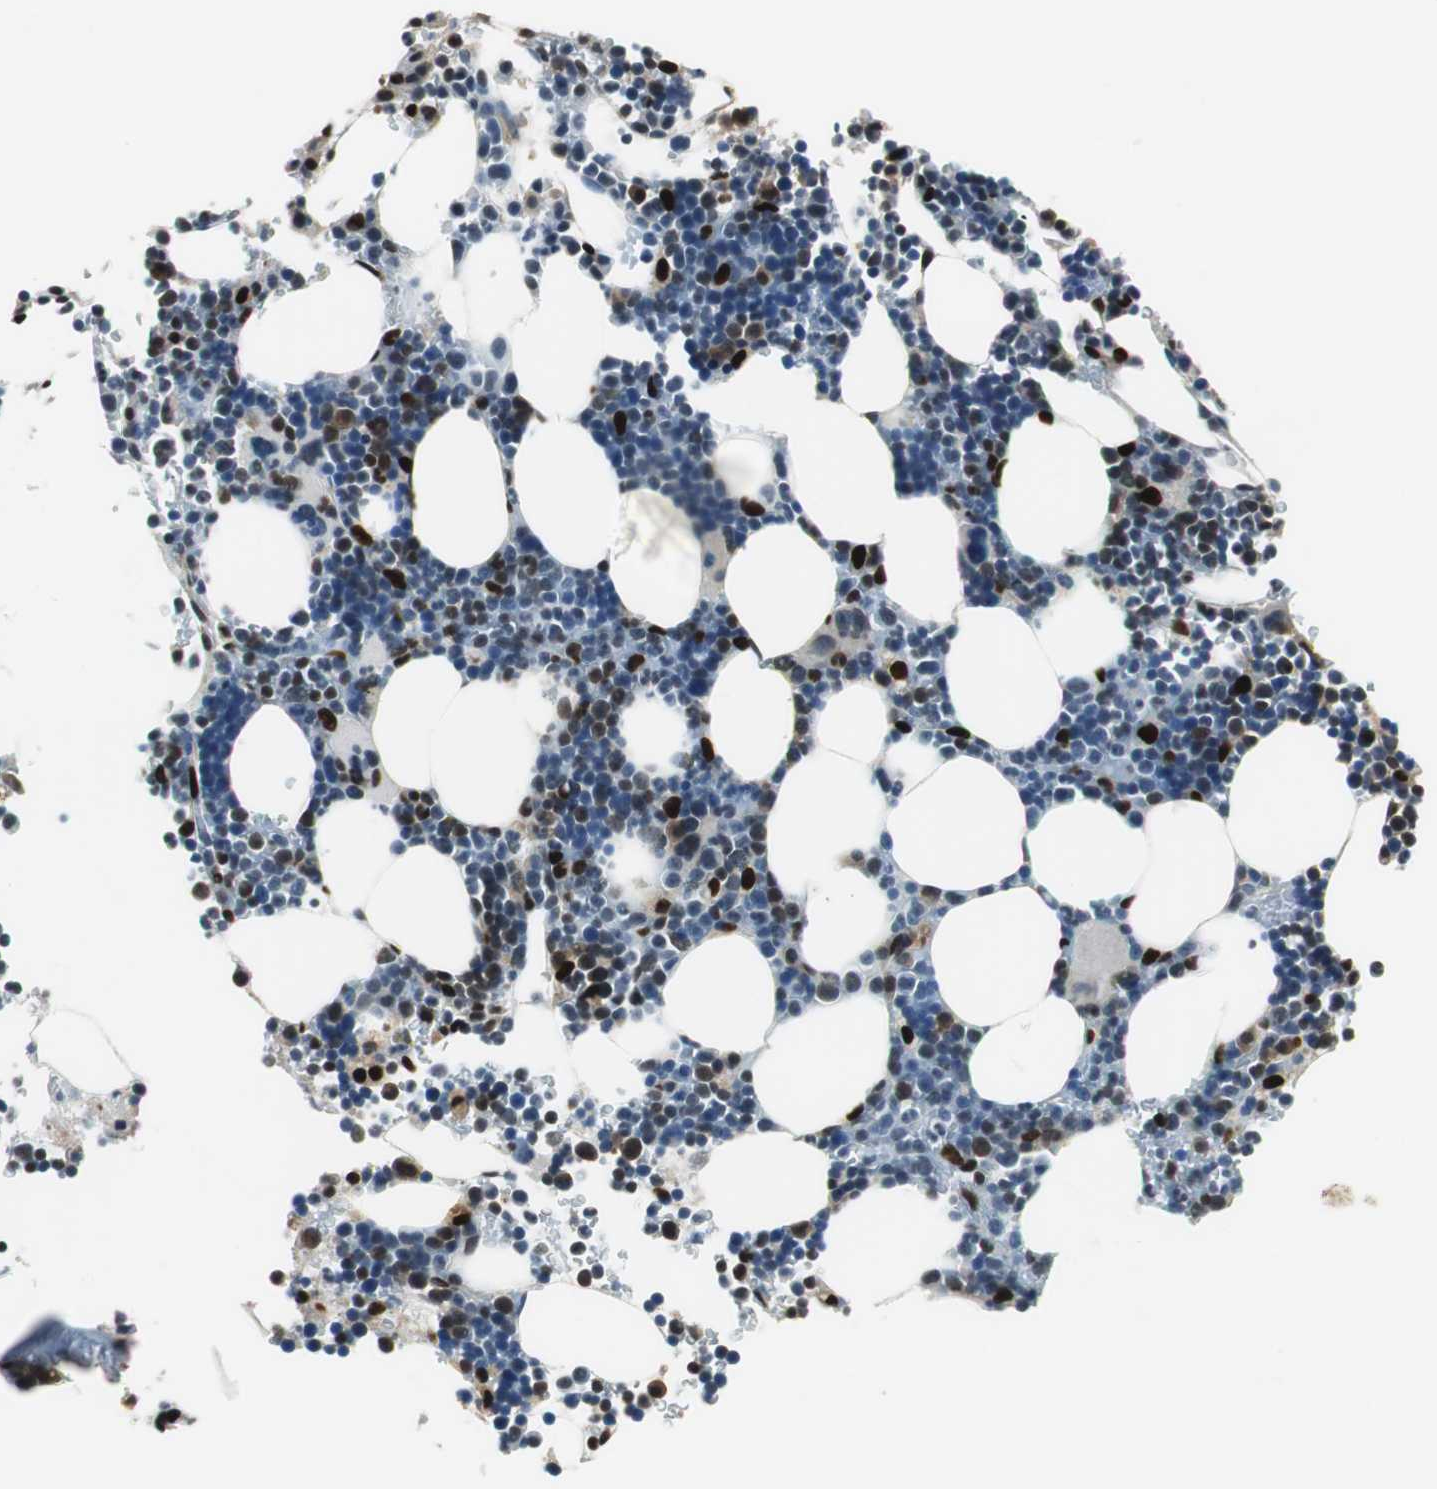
{"staining": {"intensity": "moderate", "quantity": "25%-75%", "location": "nuclear"}, "tissue": "bone marrow", "cell_type": "Hematopoietic cells", "image_type": "normal", "snomed": [{"axis": "morphology", "description": "Normal tissue, NOS"}, {"axis": "topography", "description": "Bone marrow"}], "caption": "Moderate nuclear protein staining is appreciated in about 25%-75% of hematopoietic cells in bone marrow. (Brightfield microscopy of DAB IHC at high magnification).", "gene": "MAFB", "patient": {"sex": "female", "age": 73}}